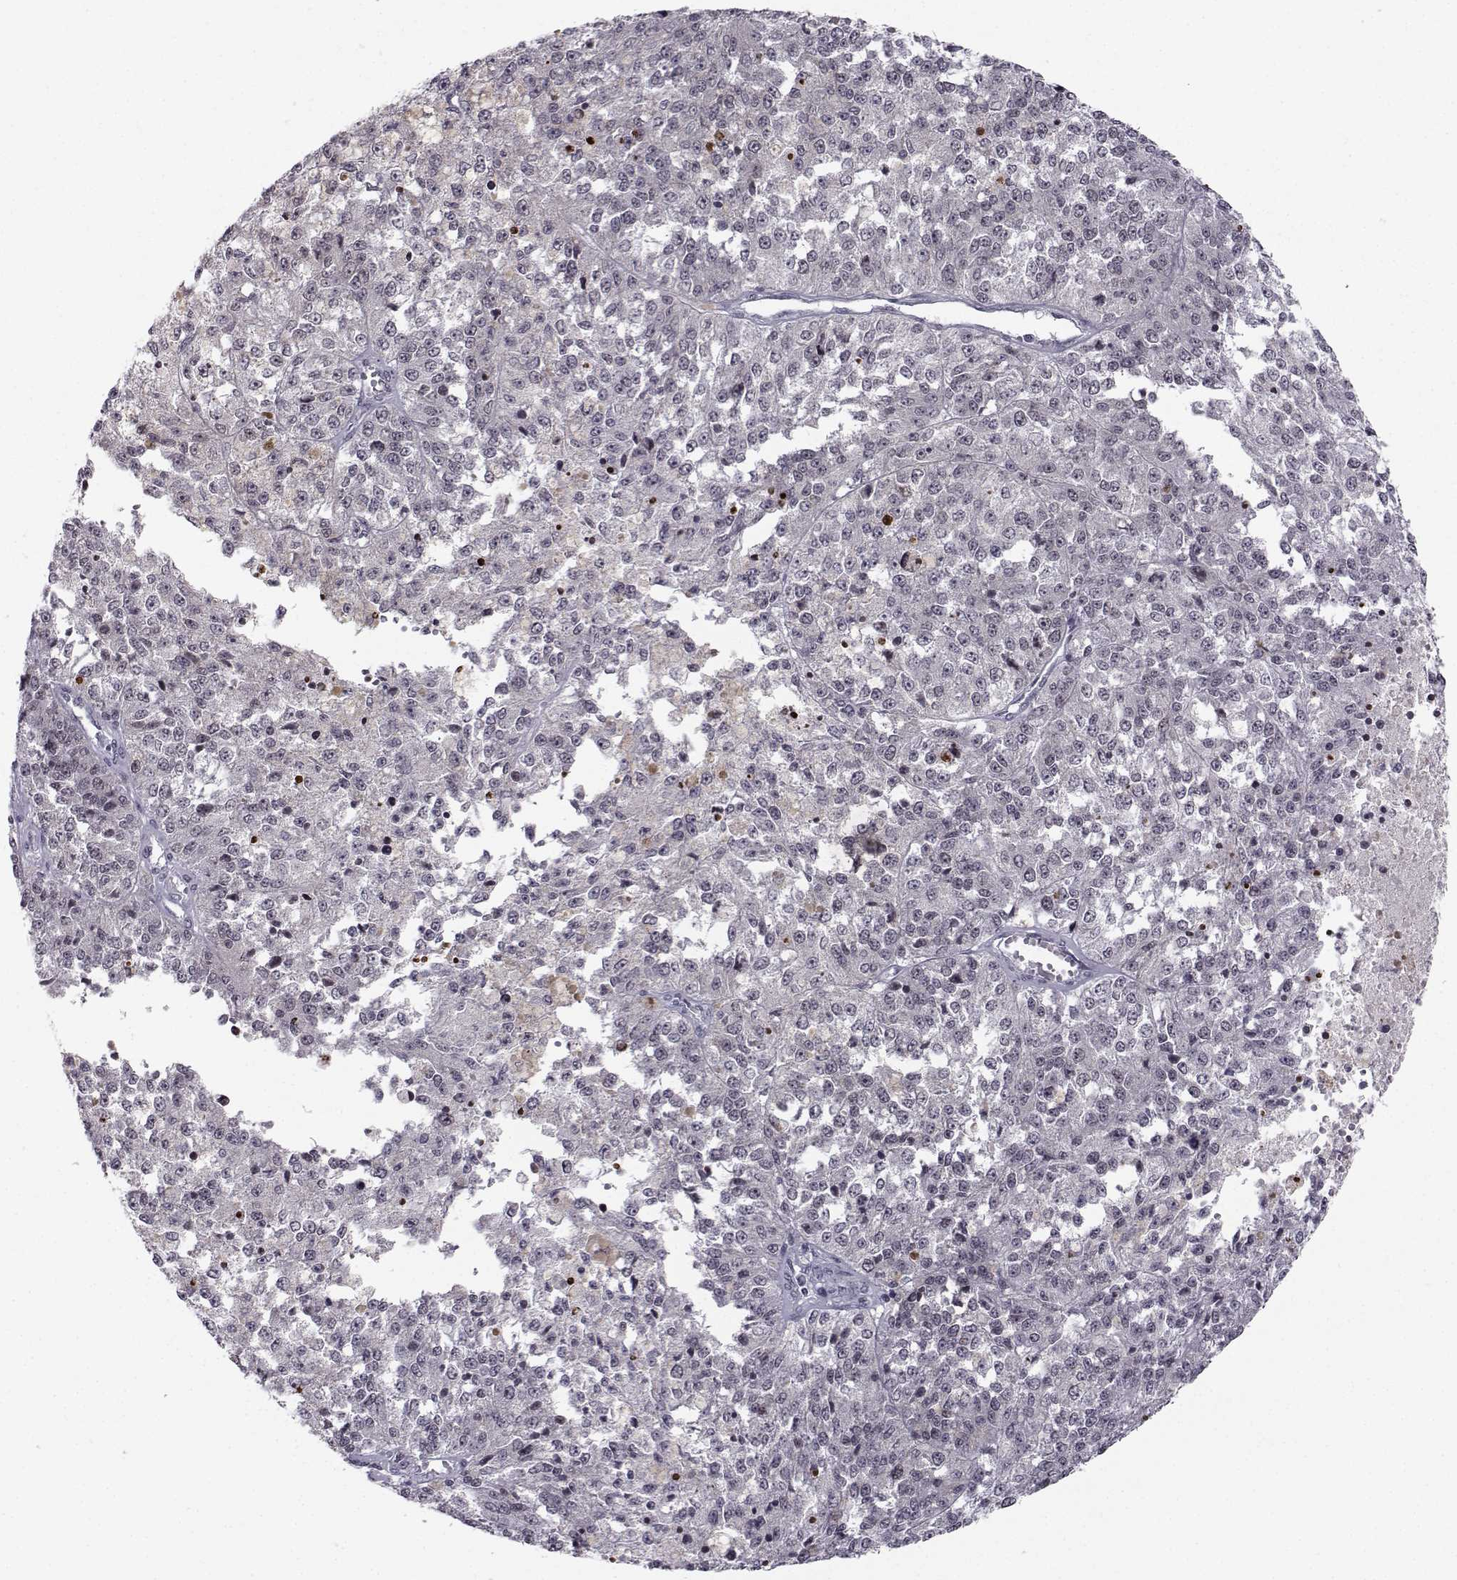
{"staining": {"intensity": "negative", "quantity": "none", "location": "none"}, "tissue": "melanoma", "cell_type": "Tumor cells", "image_type": "cancer", "snomed": [{"axis": "morphology", "description": "Malignant melanoma, Metastatic site"}, {"axis": "topography", "description": "Lymph node"}], "caption": "There is no significant positivity in tumor cells of melanoma.", "gene": "MARCHF4", "patient": {"sex": "female", "age": 64}}